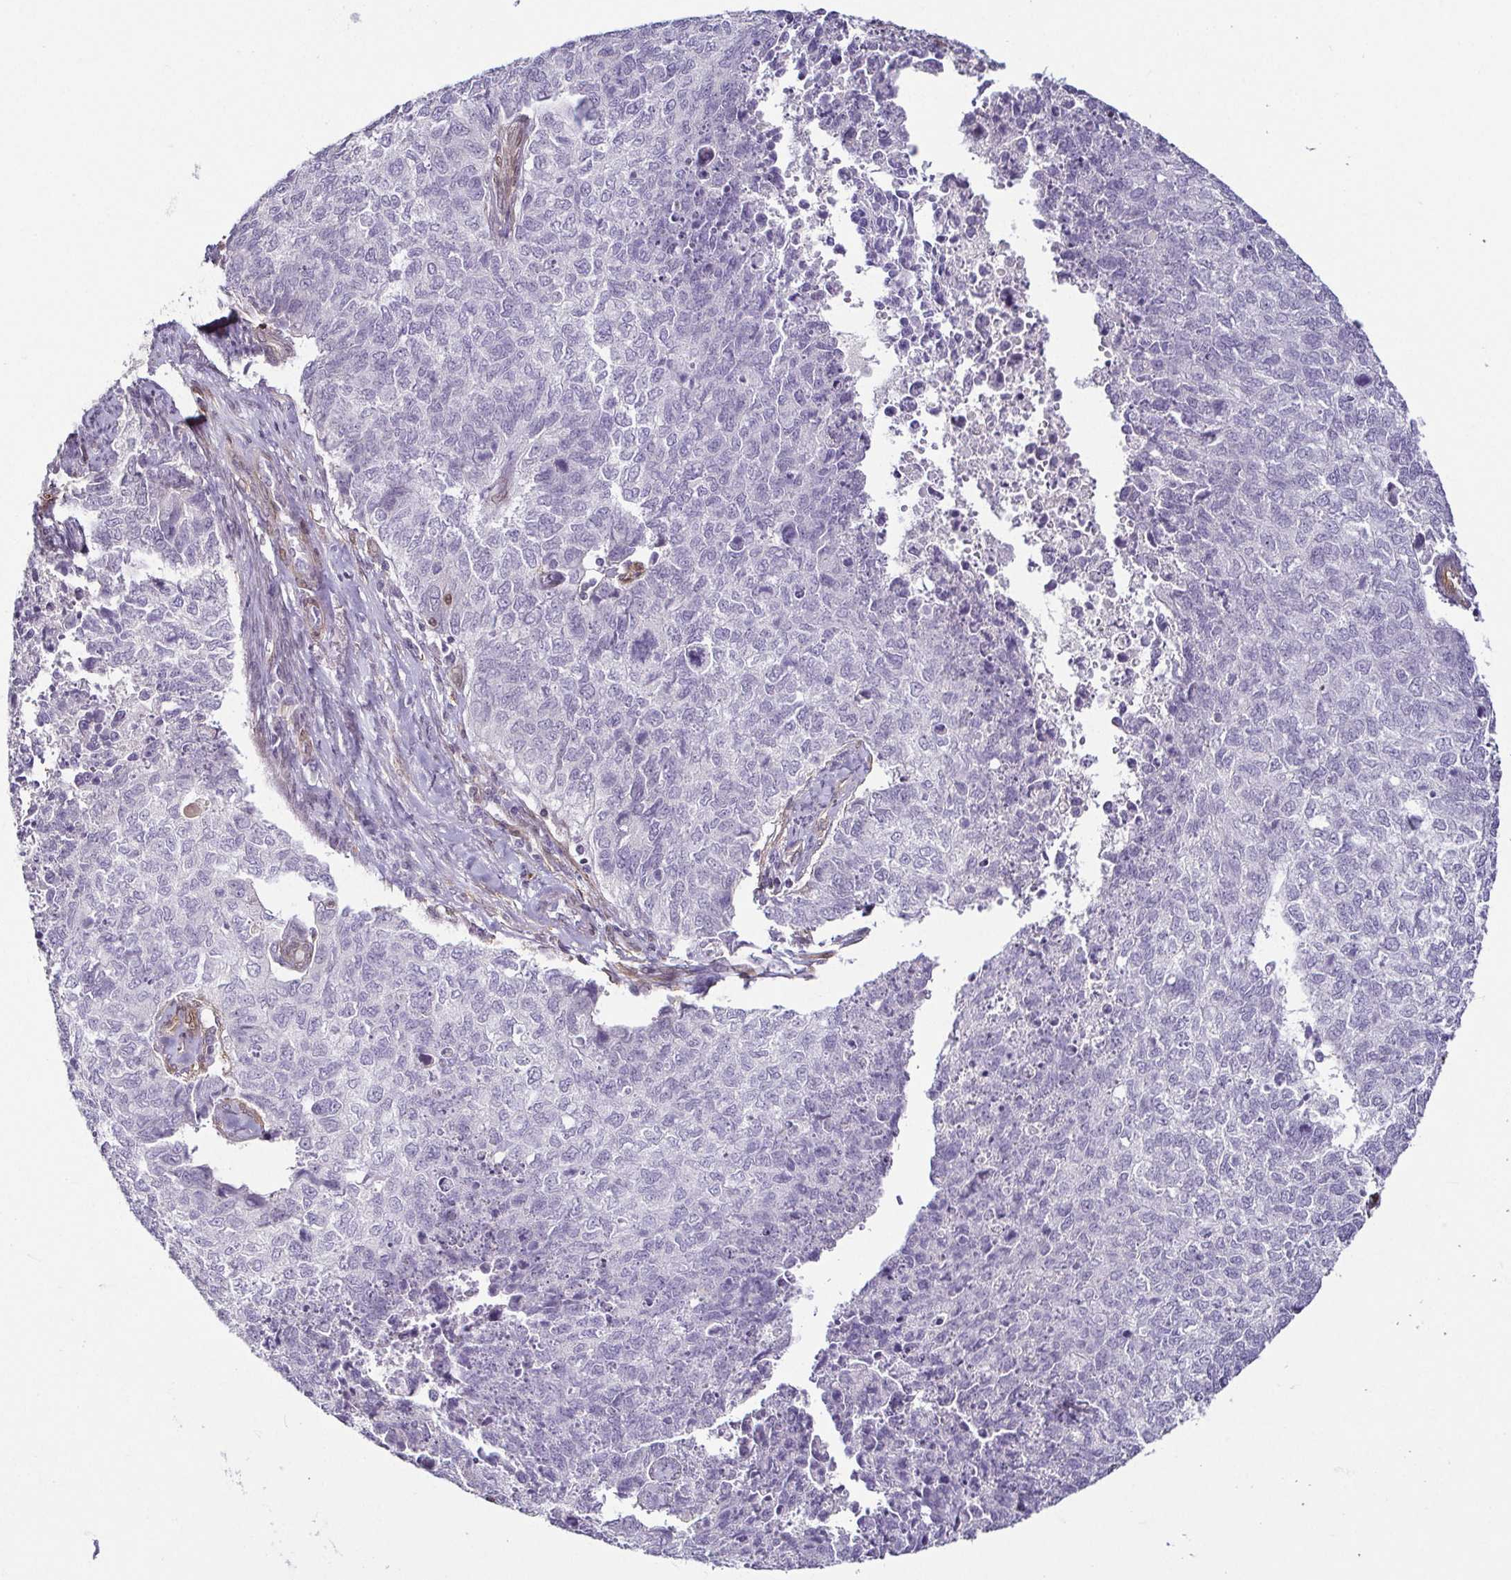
{"staining": {"intensity": "negative", "quantity": "none", "location": "none"}, "tissue": "cervical cancer", "cell_type": "Tumor cells", "image_type": "cancer", "snomed": [{"axis": "morphology", "description": "Adenocarcinoma, NOS"}, {"axis": "topography", "description": "Cervix"}], "caption": "An image of cervical cancer (adenocarcinoma) stained for a protein displays no brown staining in tumor cells. The staining is performed using DAB brown chromogen with nuclei counter-stained in using hematoxylin.", "gene": "HOPX", "patient": {"sex": "female", "age": 63}}